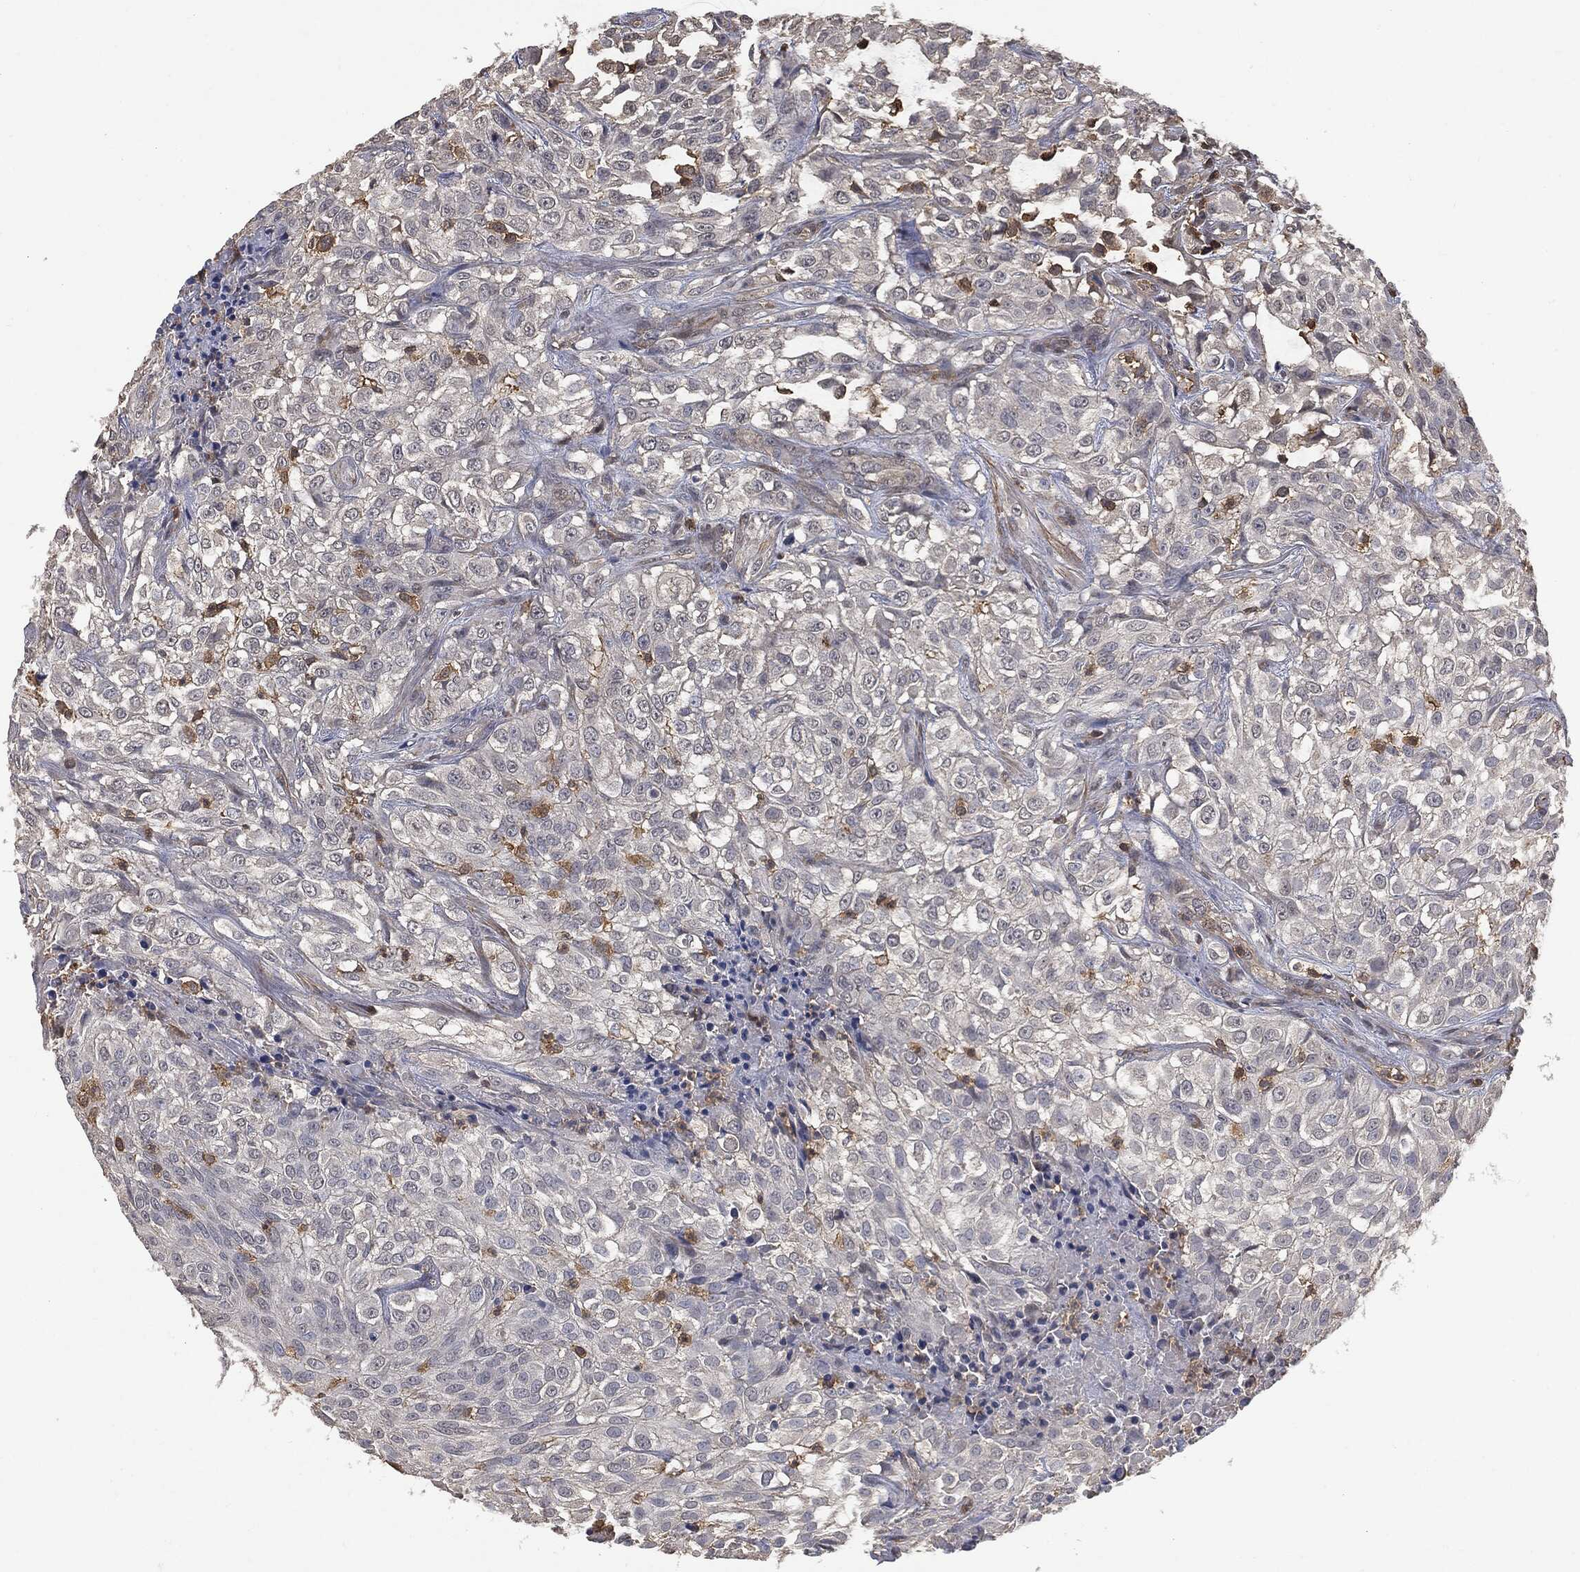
{"staining": {"intensity": "negative", "quantity": "none", "location": "none"}, "tissue": "urothelial cancer", "cell_type": "Tumor cells", "image_type": "cancer", "snomed": [{"axis": "morphology", "description": "Urothelial carcinoma, High grade"}, {"axis": "topography", "description": "Urinary bladder"}], "caption": "The IHC photomicrograph has no significant staining in tumor cells of high-grade urothelial carcinoma tissue.", "gene": "PSMB10", "patient": {"sex": "male", "age": 56}}